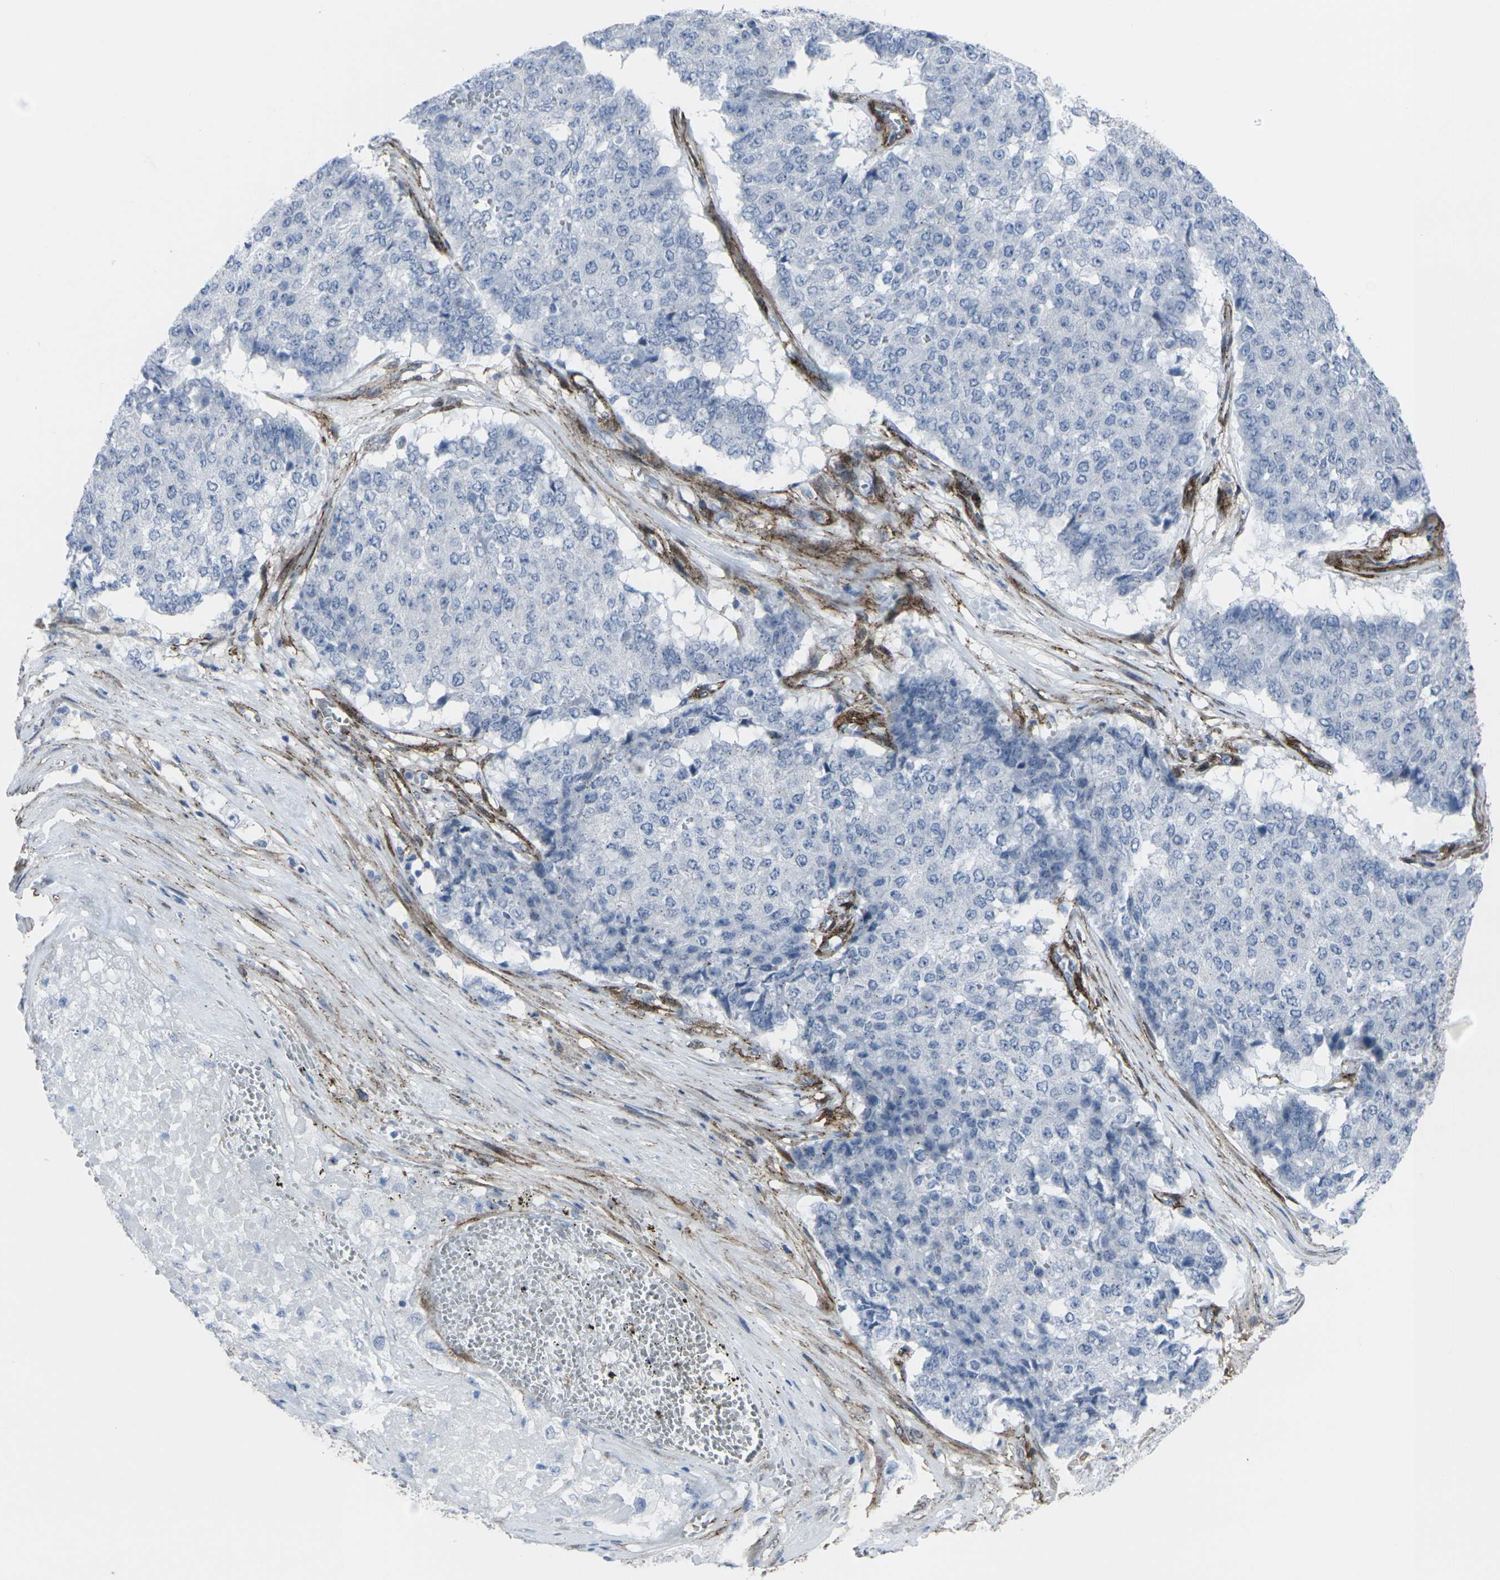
{"staining": {"intensity": "negative", "quantity": "none", "location": "none"}, "tissue": "pancreatic cancer", "cell_type": "Tumor cells", "image_type": "cancer", "snomed": [{"axis": "morphology", "description": "Adenocarcinoma, NOS"}, {"axis": "topography", "description": "Pancreas"}], "caption": "Tumor cells are negative for brown protein staining in adenocarcinoma (pancreatic).", "gene": "CDH11", "patient": {"sex": "male", "age": 50}}